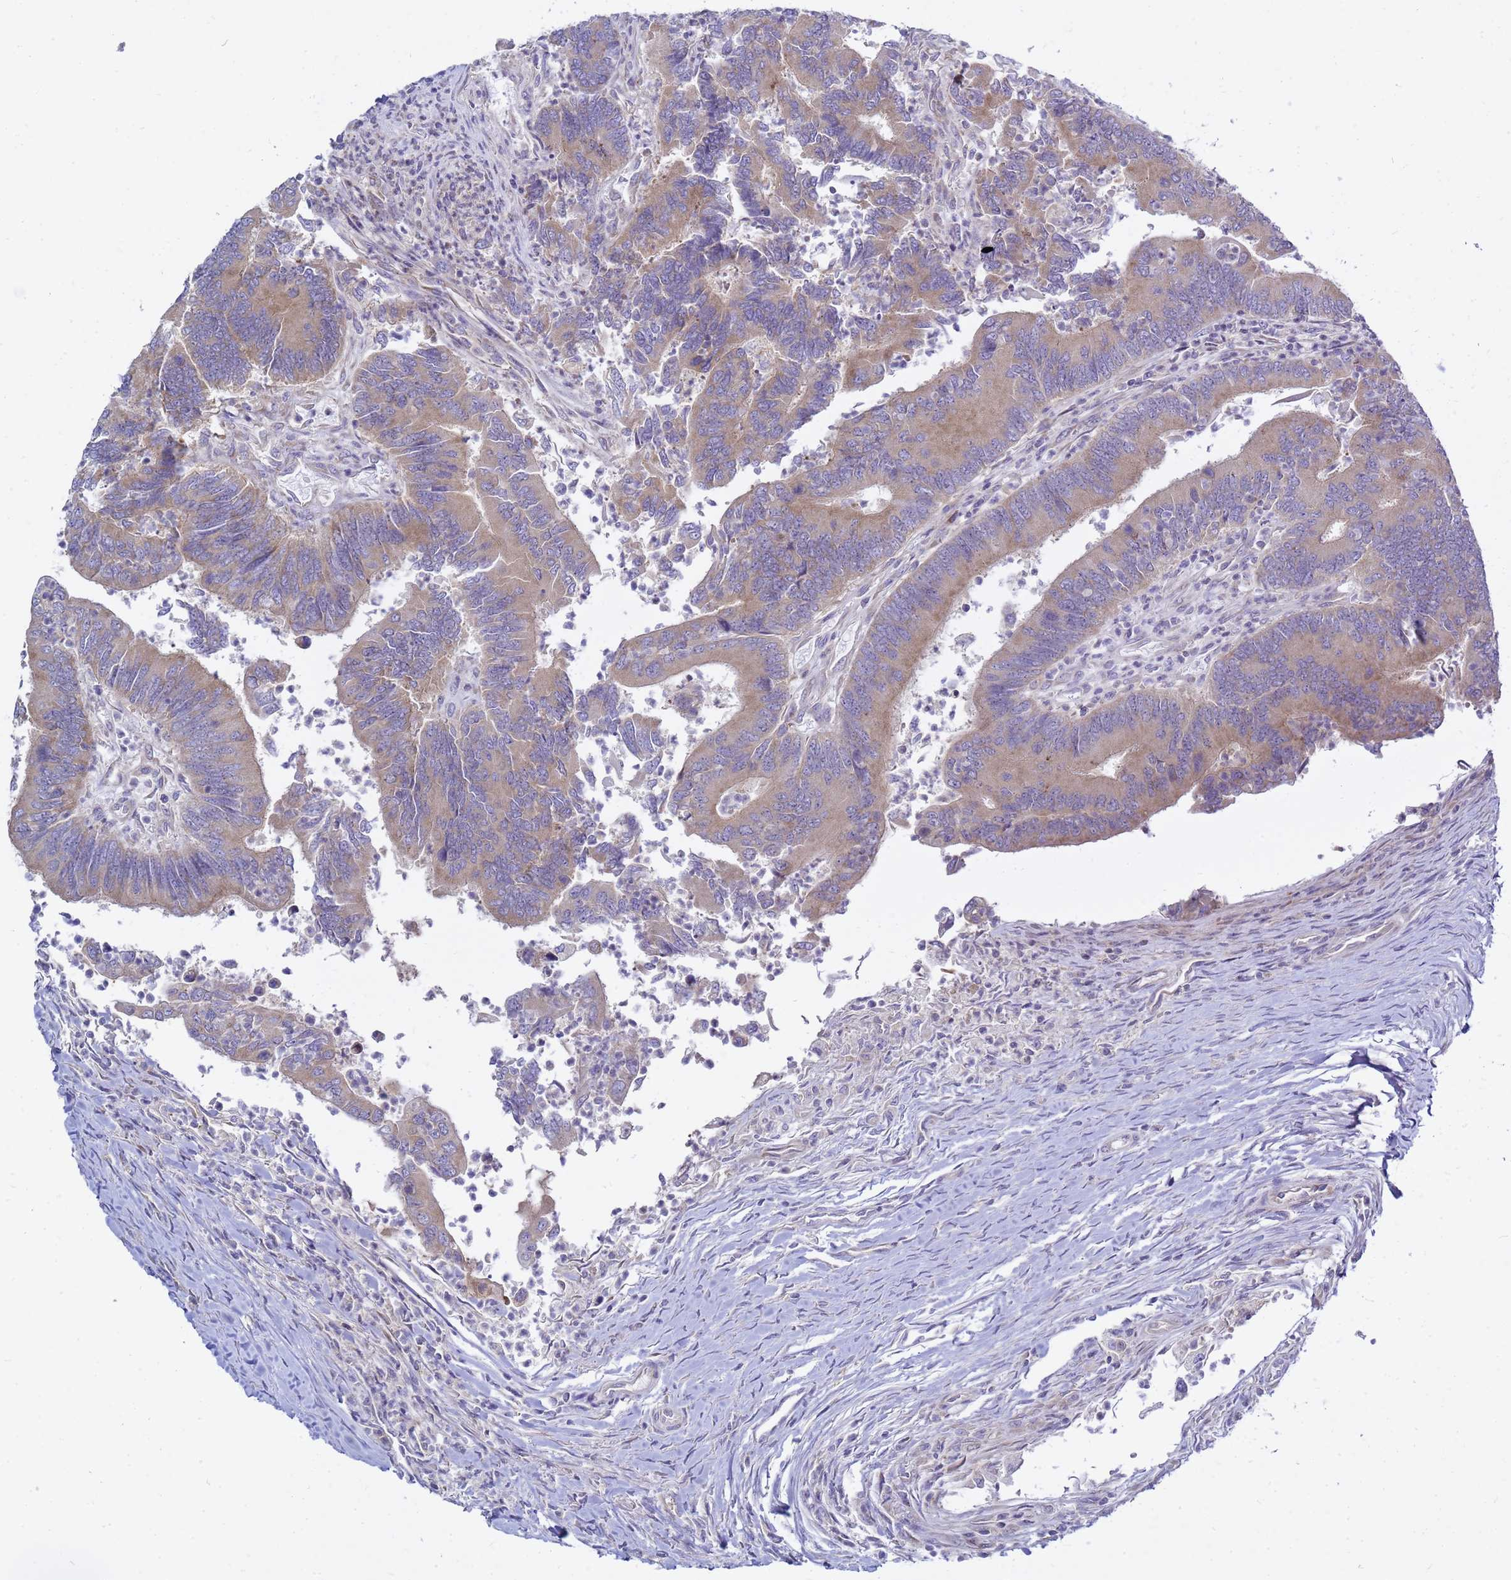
{"staining": {"intensity": "moderate", "quantity": ">75%", "location": "cytoplasmic/membranous"}, "tissue": "colorectal cancer", "cell_type": "Tumor cells", "image_type": "cancer", "snomed": [{"axis": "morphology", "description": "Adenocarcinoma, NOS"}, {"axis": "topography", "description": "Colon"}], "caption": "Brown immunohistochemical staining in colorectal adenocarcinoma demonstrates moderate cytoplasmic/membranous positivity in approximately >75% of tumor cells.", "gene": "MON1B", "patient": {"sex": "female", "age": 67}}